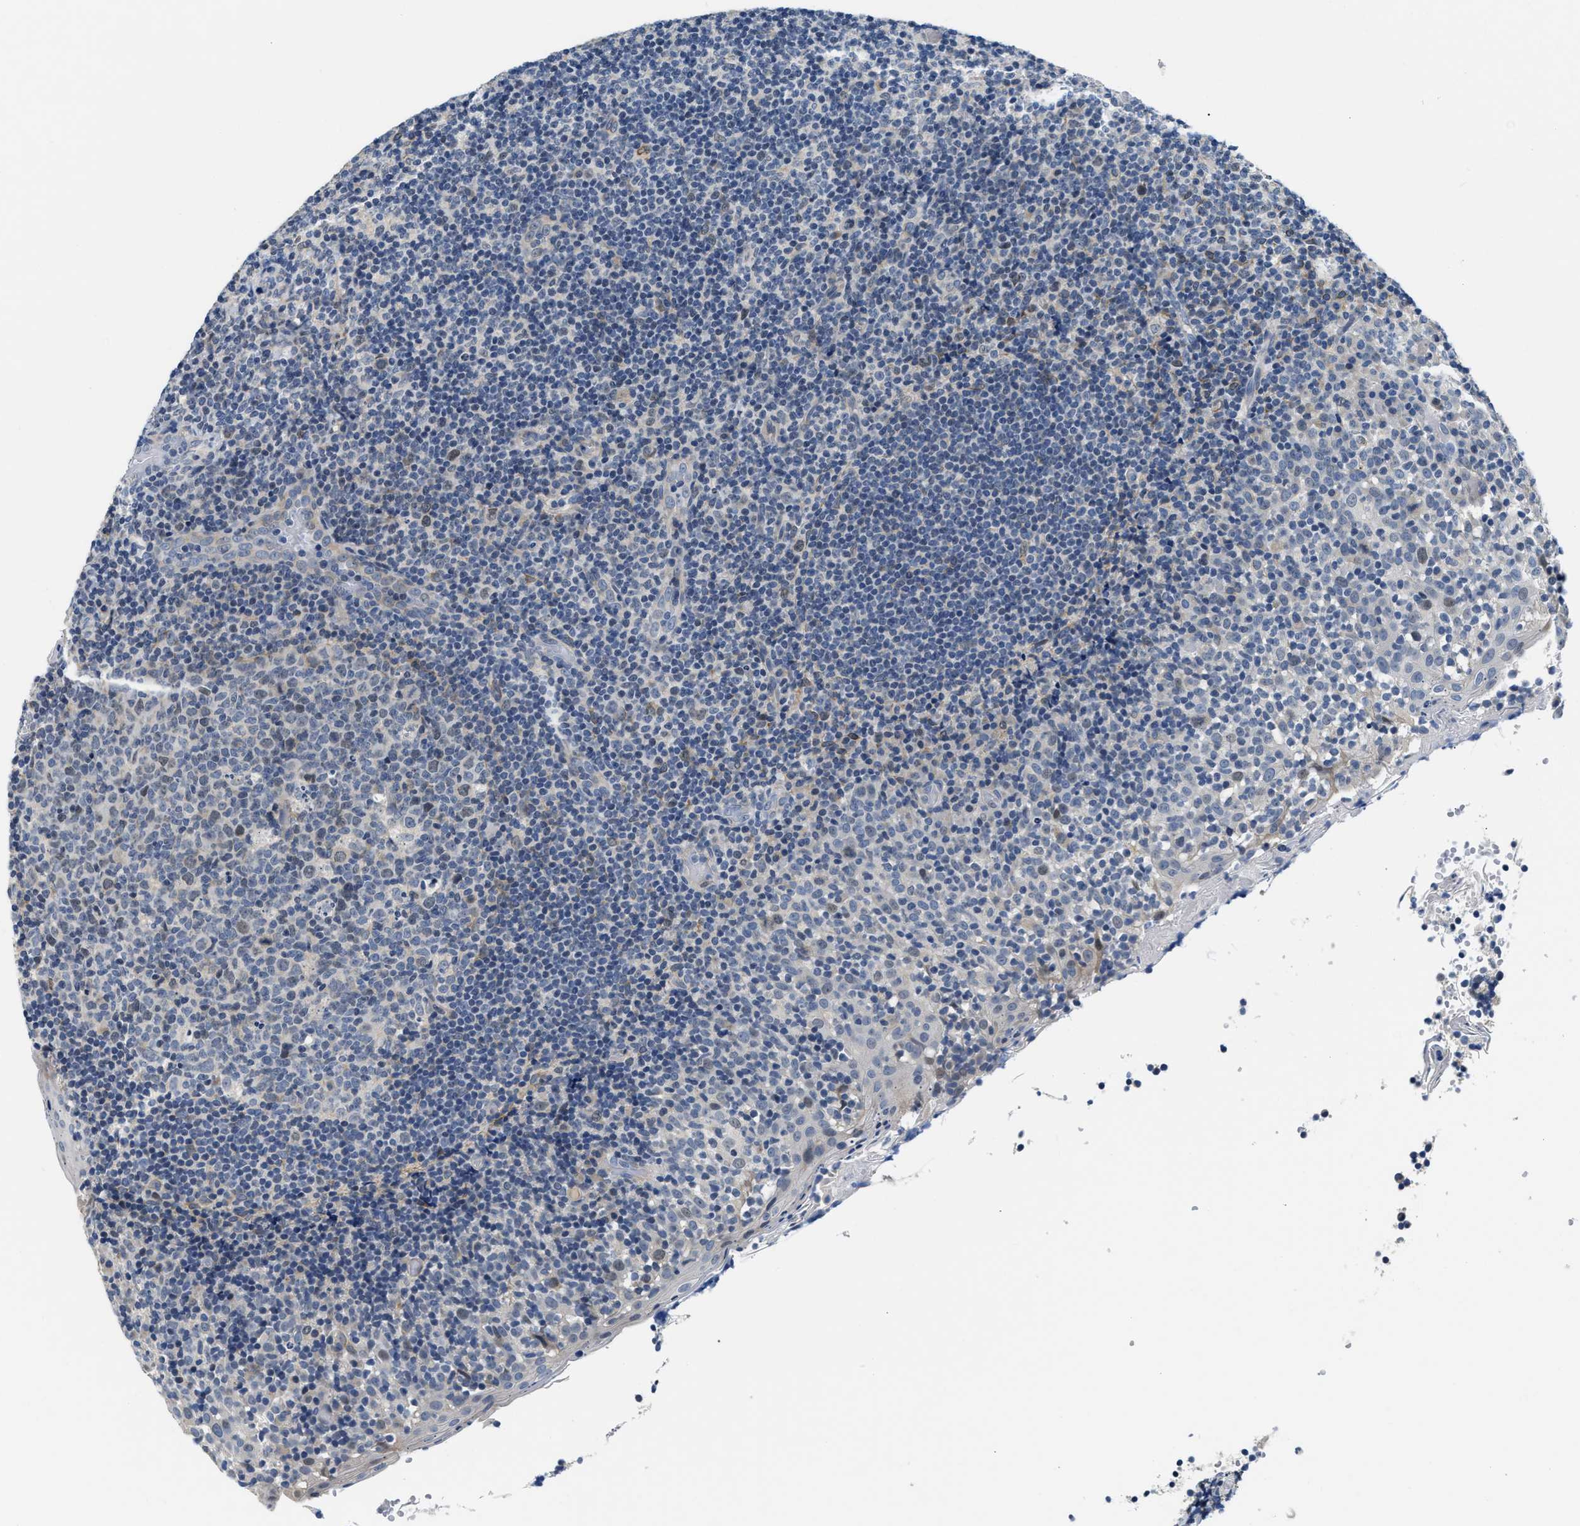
{"staining": {"intensity": "weak", "quantity": "<25%", "location": "nuclear"}, "tissue": "tonsil", "cell_type": "Germinal center cells", "image_type": "normal", "snomed": [{"axis": "morphology", "description": "Normal tissue, NOS"}, {"axis": "topography", "description": "Tonsil"}], "caption": "There is no significant expression in germinal center cells of tonsil. (DAB IHC, high magnification).", "gene": "CLGN", "patient": {"sex": "female", "age": 19}}